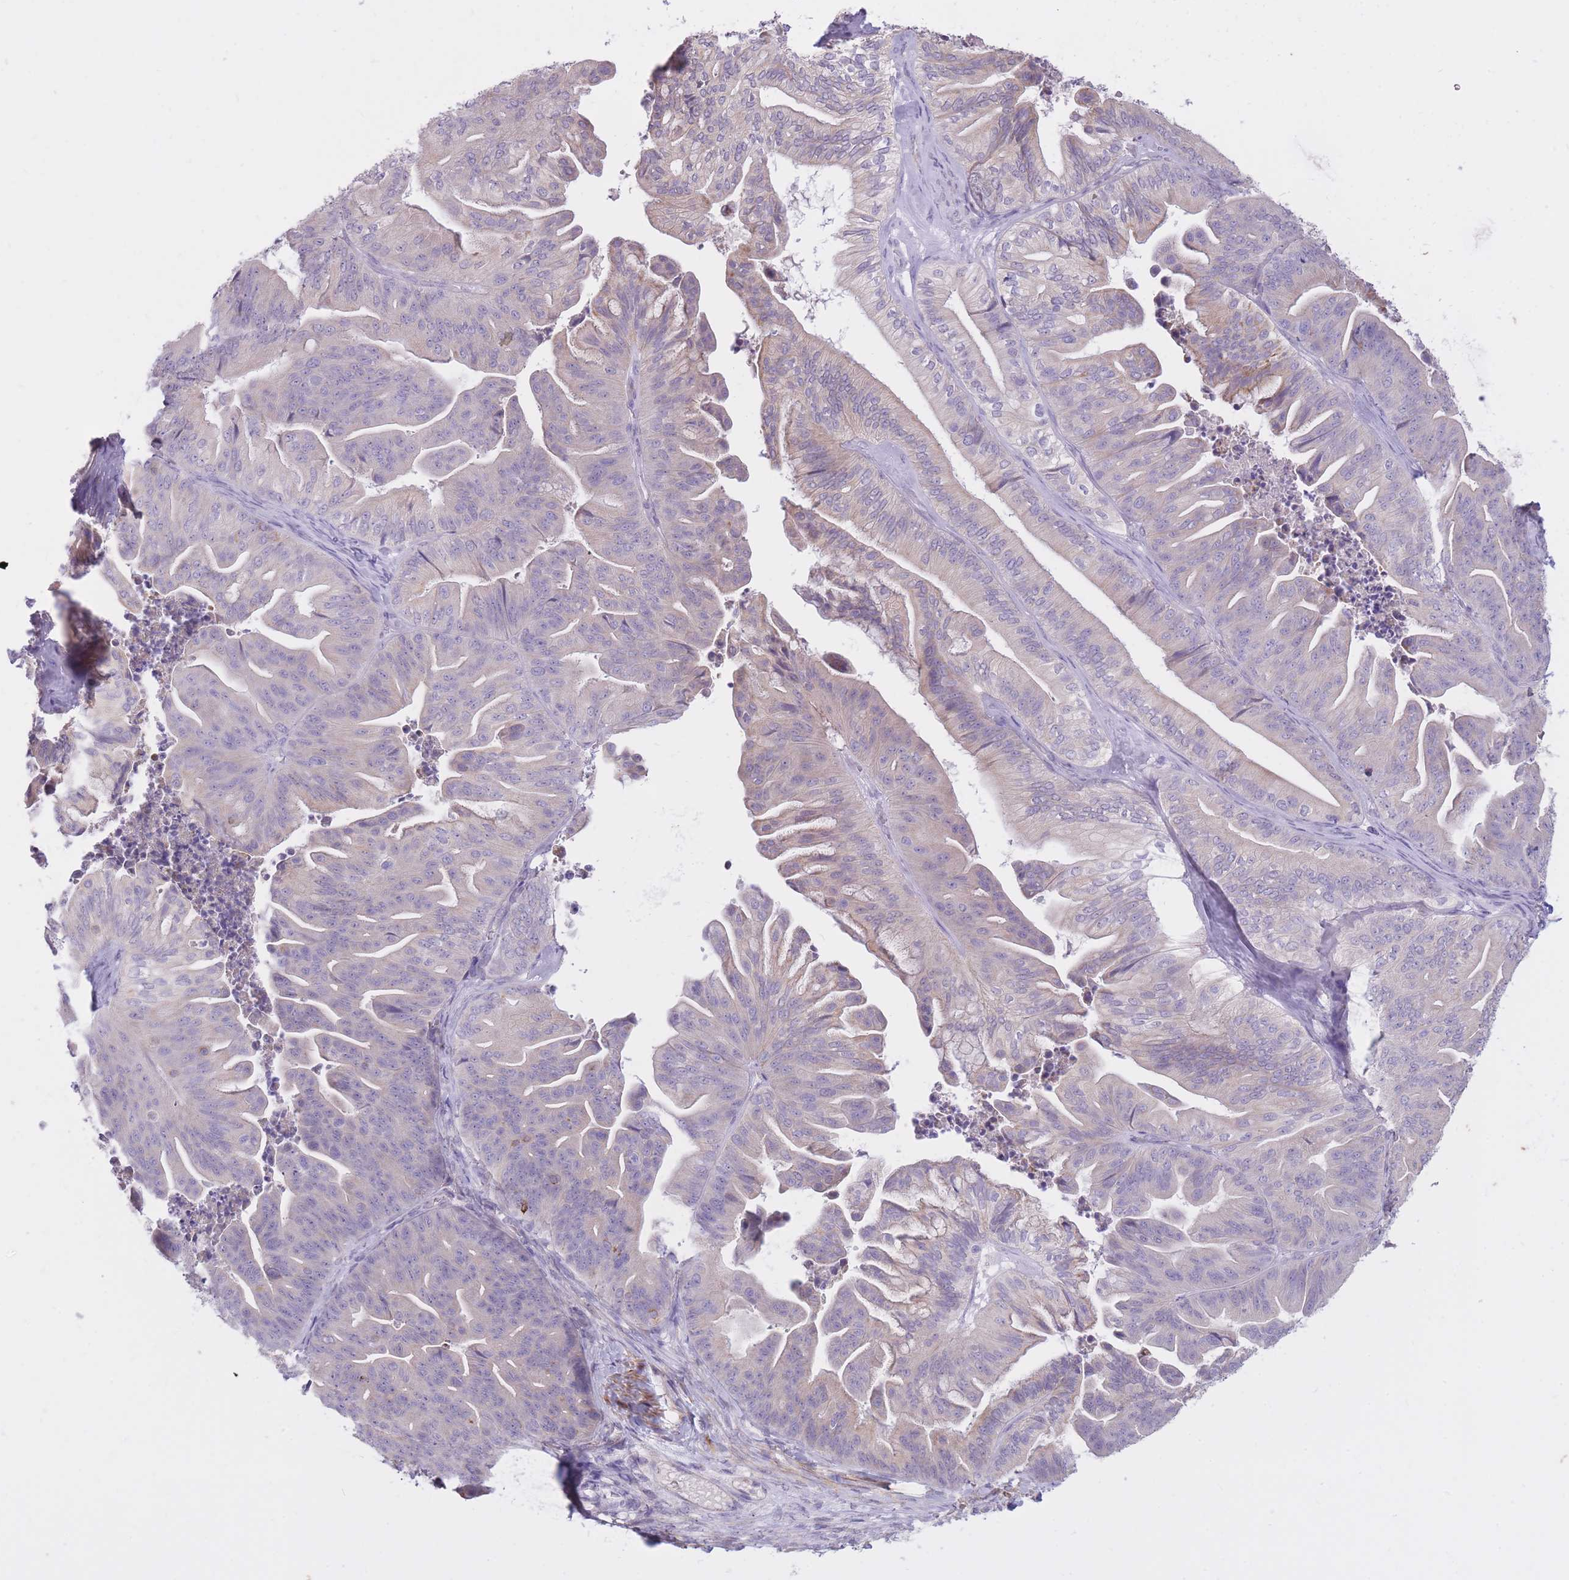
{"staining": {"intensity": "weak", "quantity": "<25%", "location": "cytoplasmic/membranous"}, "tissue": "ovarian cancer", "cell_type": "Tumor cells", "image_type": "cancer", "snomed": [{"axis": "morphology", "description": "Cystadenocarcinoma, mucinous, NOS"}, {"axis": "topography", "description": "Ovary"}], "caption": "The photomicrograph shows no staining of tumor cells in ovarian mucinous cystadenocarcinoma. (Brightfield microscopy of DAB (3,3'-diaminobenzidine) immunohistochemistry at high magnification).", "gene": "RNF170", "patient": {"sex": "female", "age": 67}}